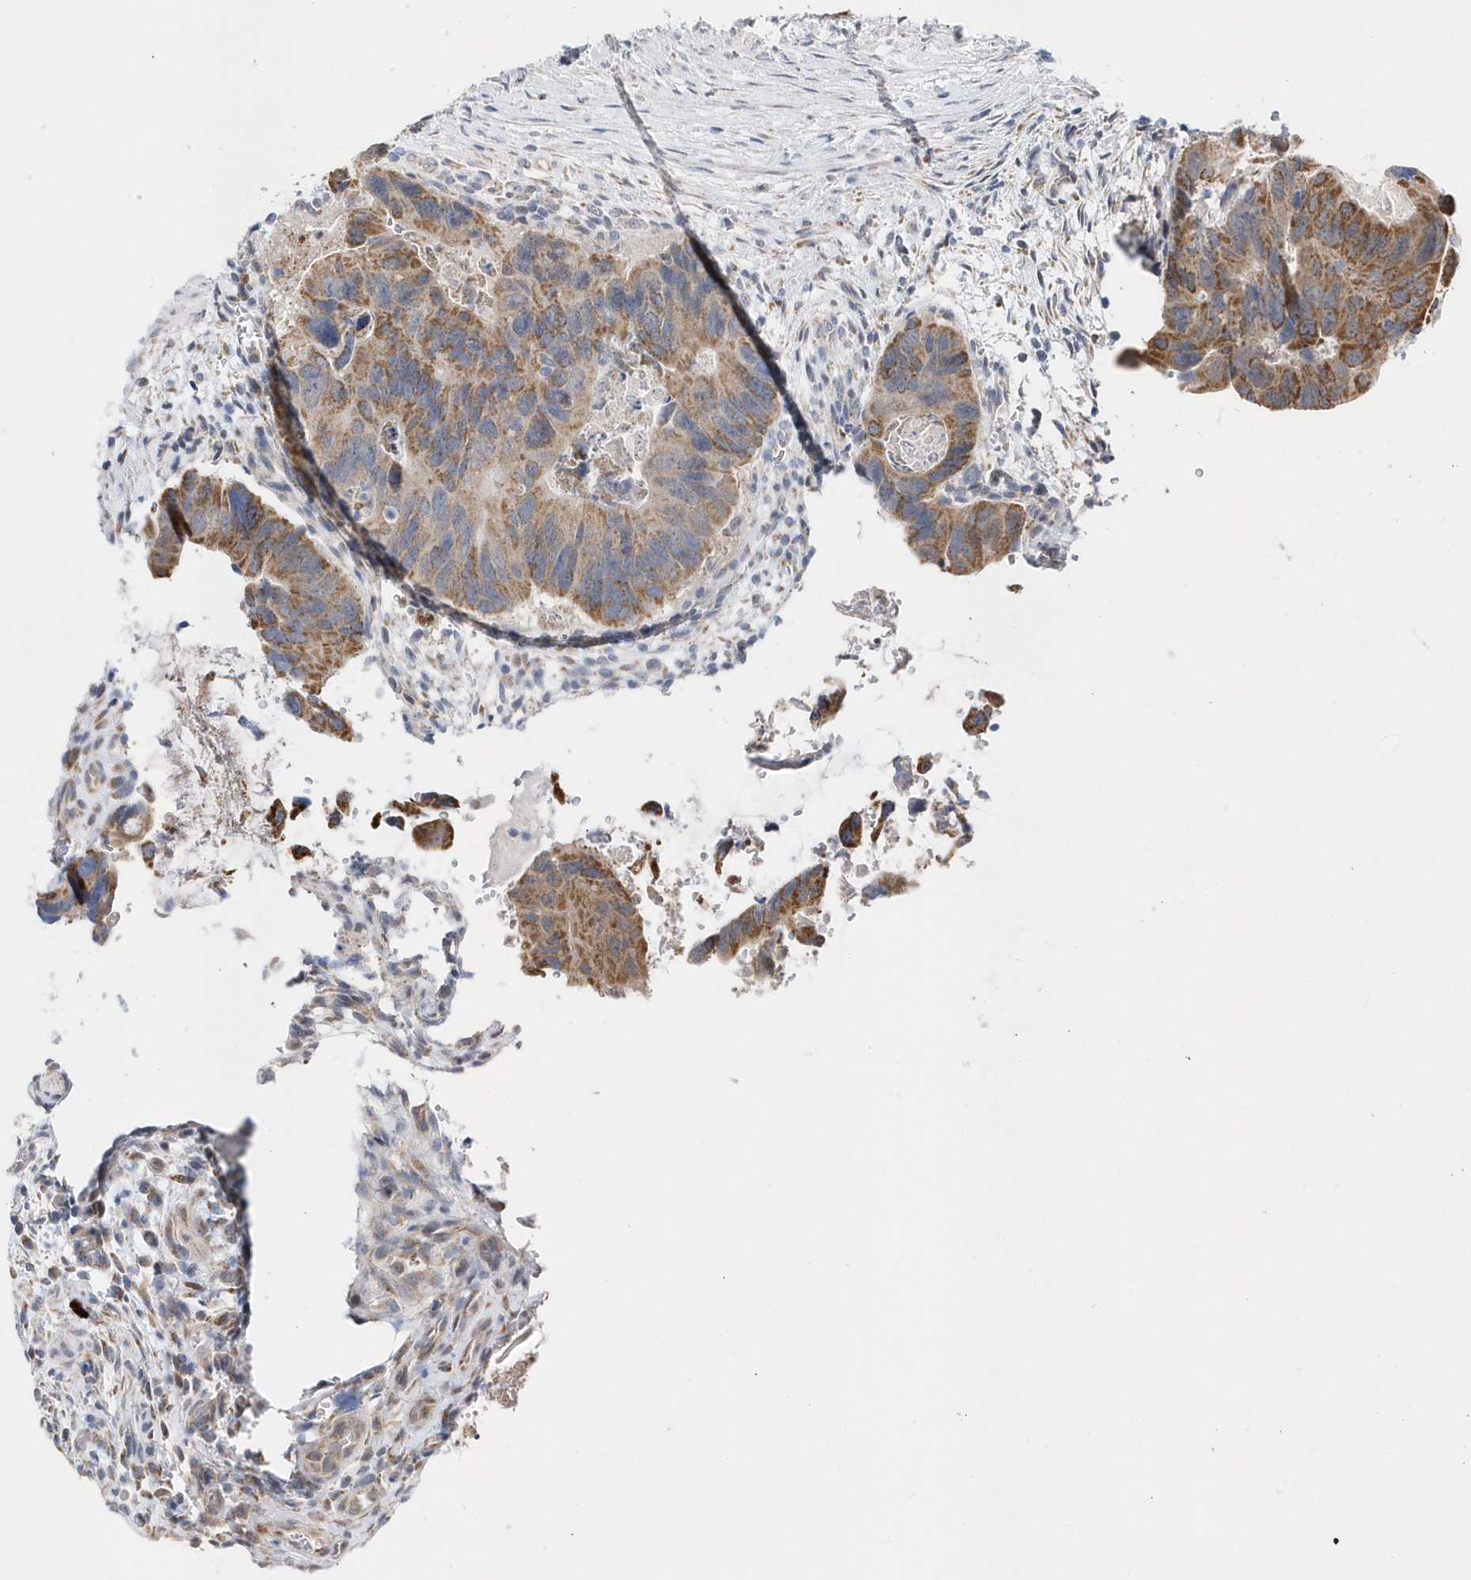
{"staining": {"intensity": "moderate", "quantity": ">75%", "location": "cytoplasmic/membranous"}, "tissue": "colorectal cancer", "cell_type": "Tumor cells", "image_type": "cancer", "snomed": [{"axis": "morphology", "description": "Adenocarcinoma, NOS"}, {"axis": "topography", "description": "Rectum"}], "caption": "Human colorectal adenocarcinoma stained with a brown dye displays moderate cytoplasmic/membranous positive expression in about >75% of tumor cells.", "gene": "SPATA5", "patient": {"sex": "male", "age": 63}}